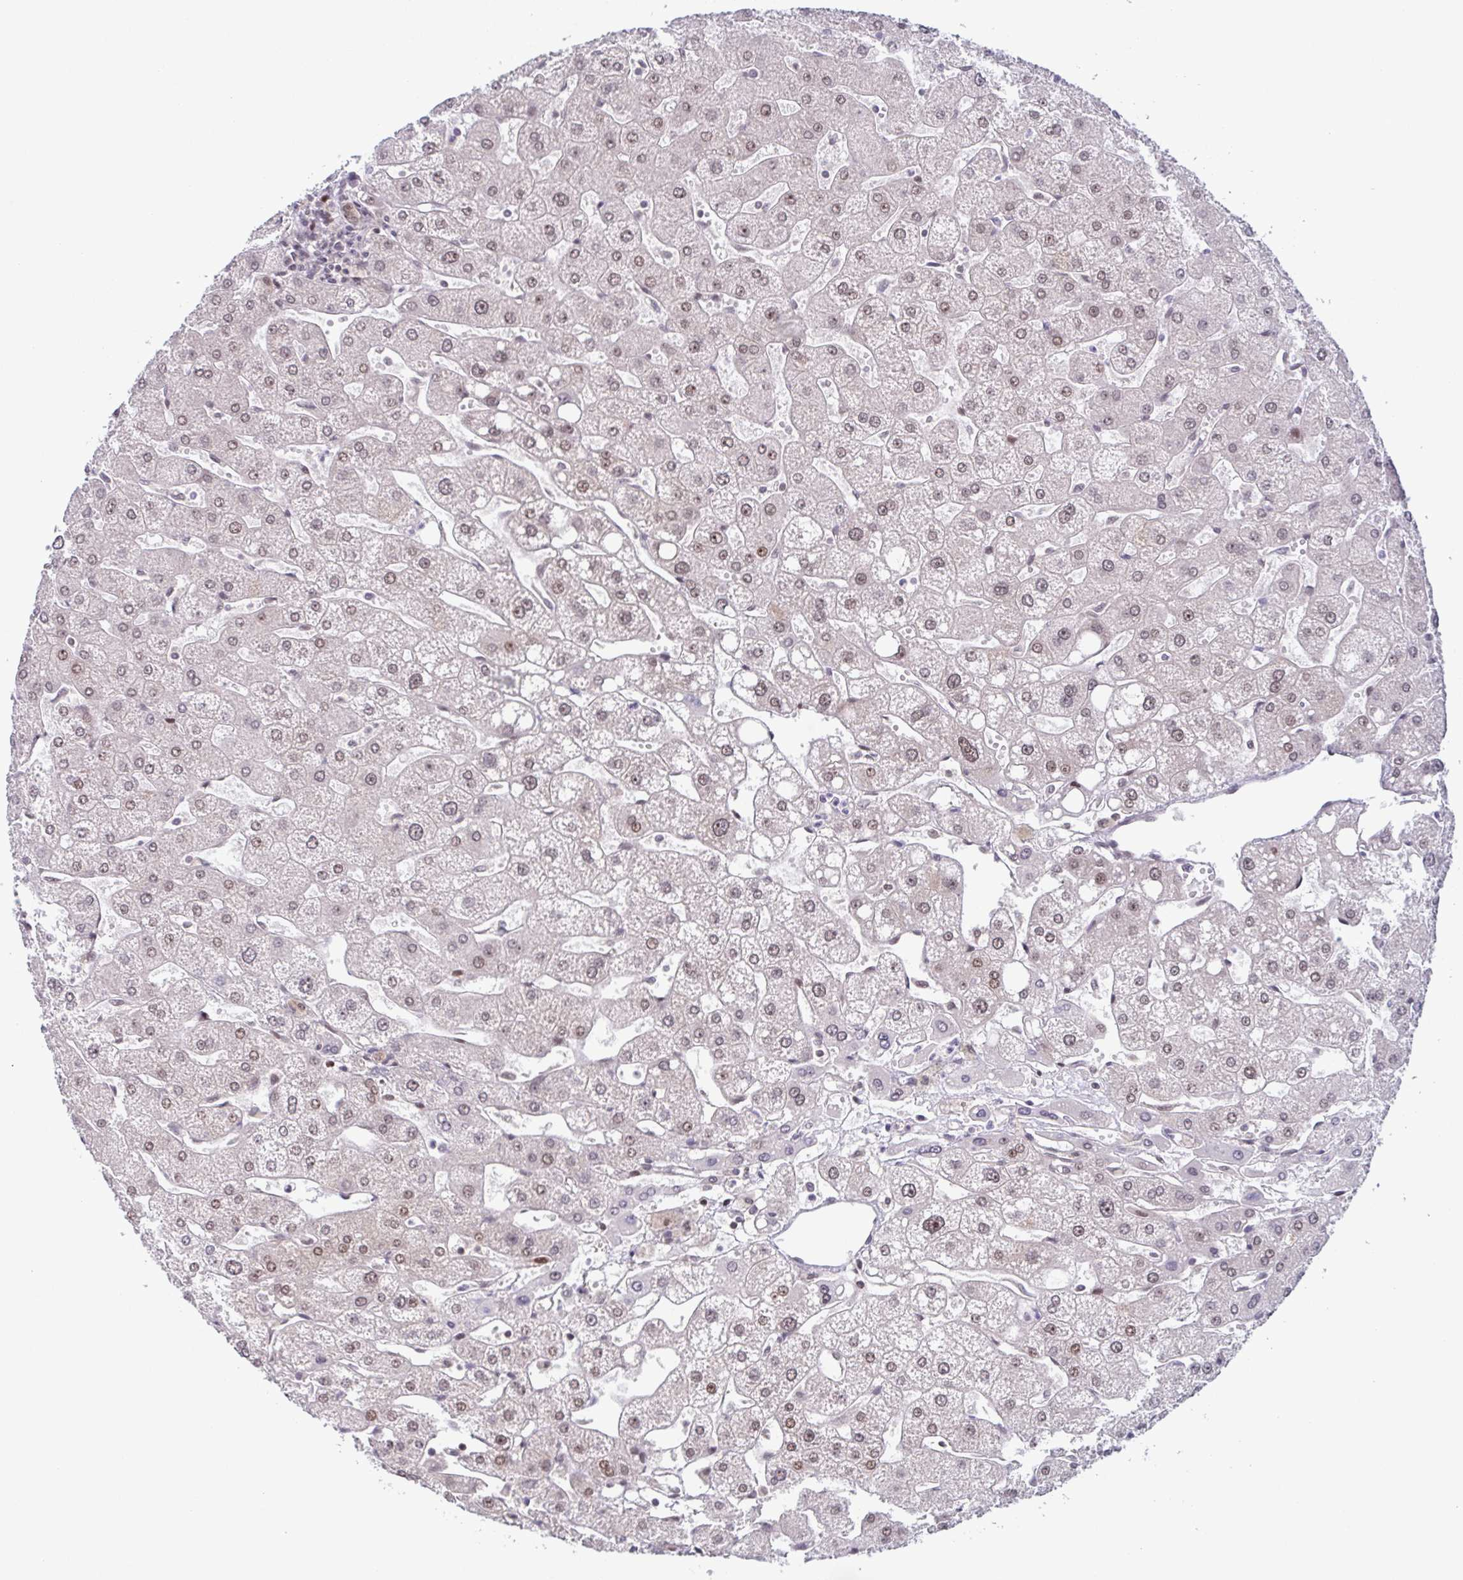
{"staining": {"intensity": "moderate", "quantity": ">75%", "location": "nuclear"}, "tissue": "liver", "cell_type": "Cholangiocytes", "image_type": "normal", "snomed": [{"axis": "morphology", "description": "Normal tissue, NOS"}, {"axis": "topography", "description": "Liver"}], "caption": "Cholangiocytes show medium levels of moderate nuclear expression in about >75% of cells in benign liver.", "gene": "DNAJB1", "patient": {"sex": "male", "age": 67}}